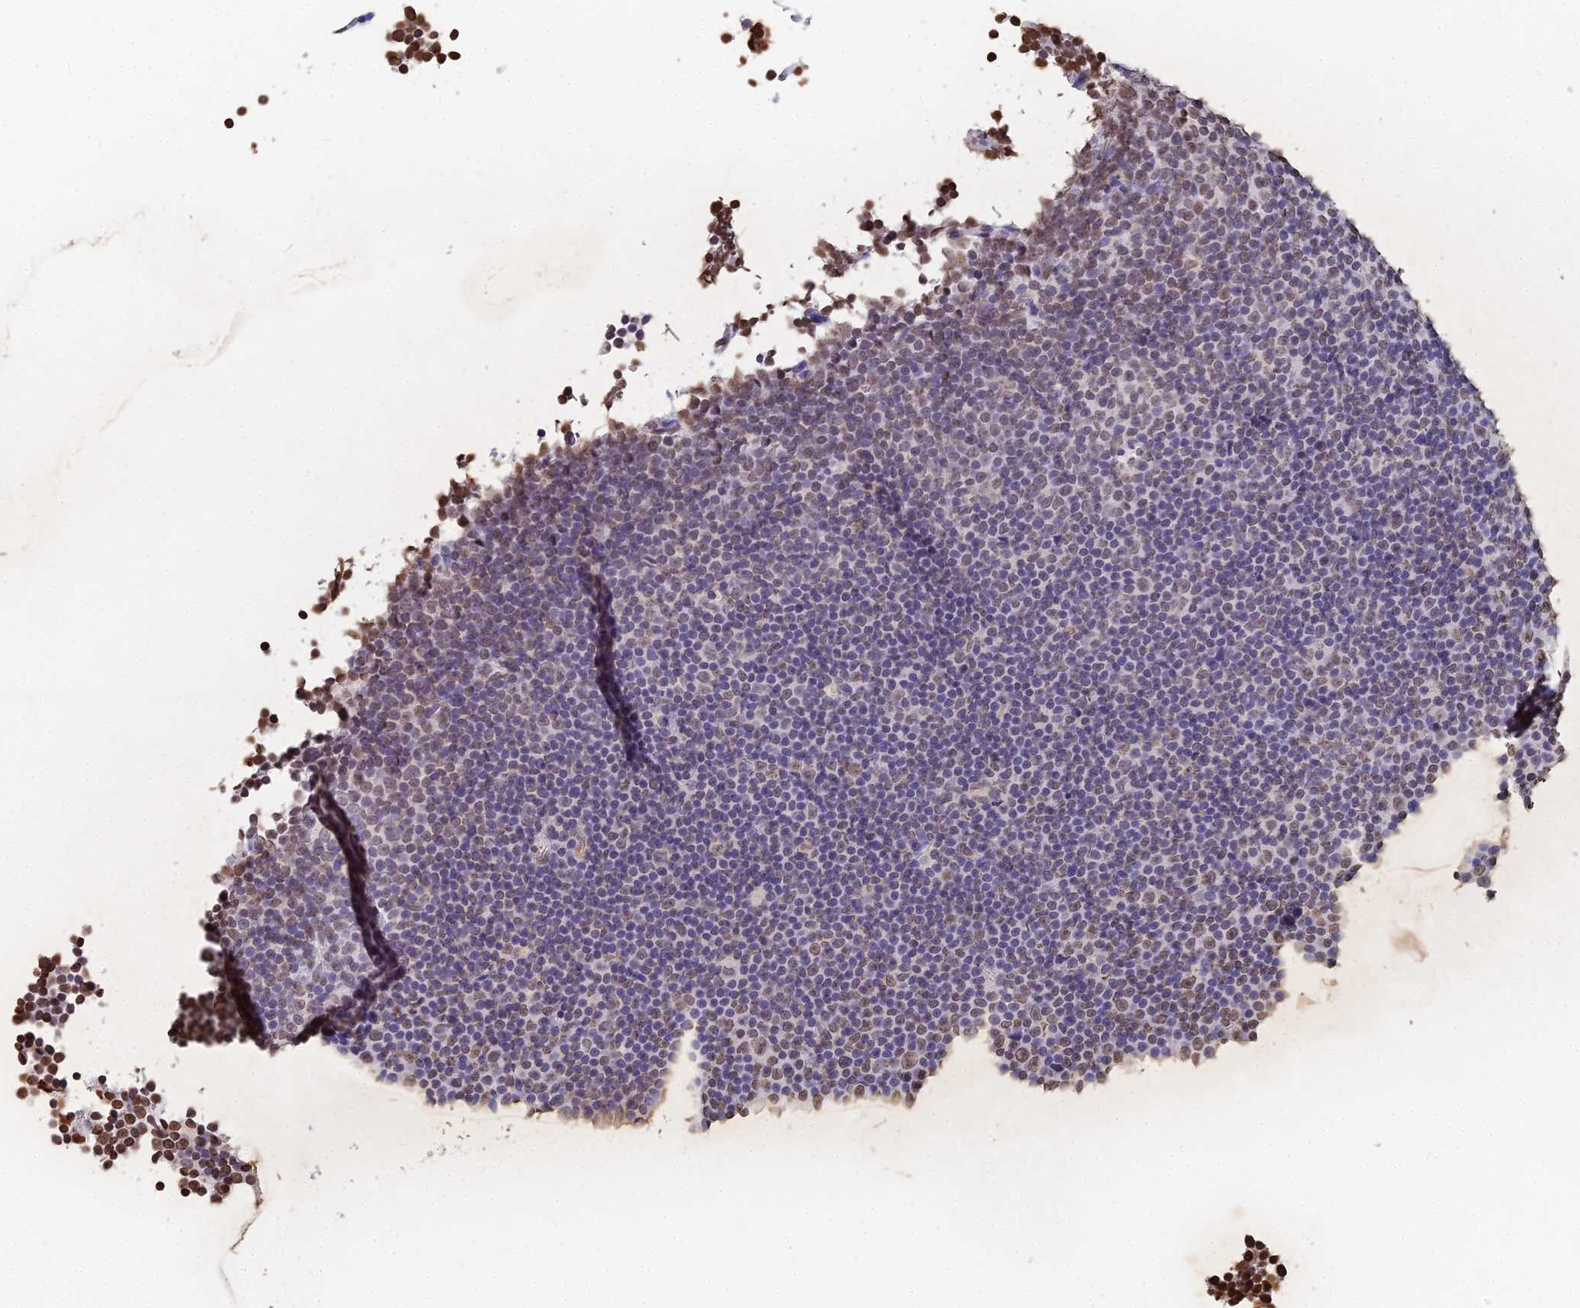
{"staining": {"intensity": "weak", "quantity": "<25%", "location": "nuclear"}, "tissue": "lymphoma", "cell_type": "Tumor cells", "image_type": "cancer", "snomed": [{"axis": "morphology", "description": "Malignant lymphoma, non-Hodgkin's type, Low grade"}, {"axis": "topography", "description": "Lymph node"}], "caption": "Lymphoma stained for a protein using immunohistochemistry (IHC) exhibits no positivity tumor cells.", "gene": "GBP3", "patient": {"sex": "female", "age": 67}}